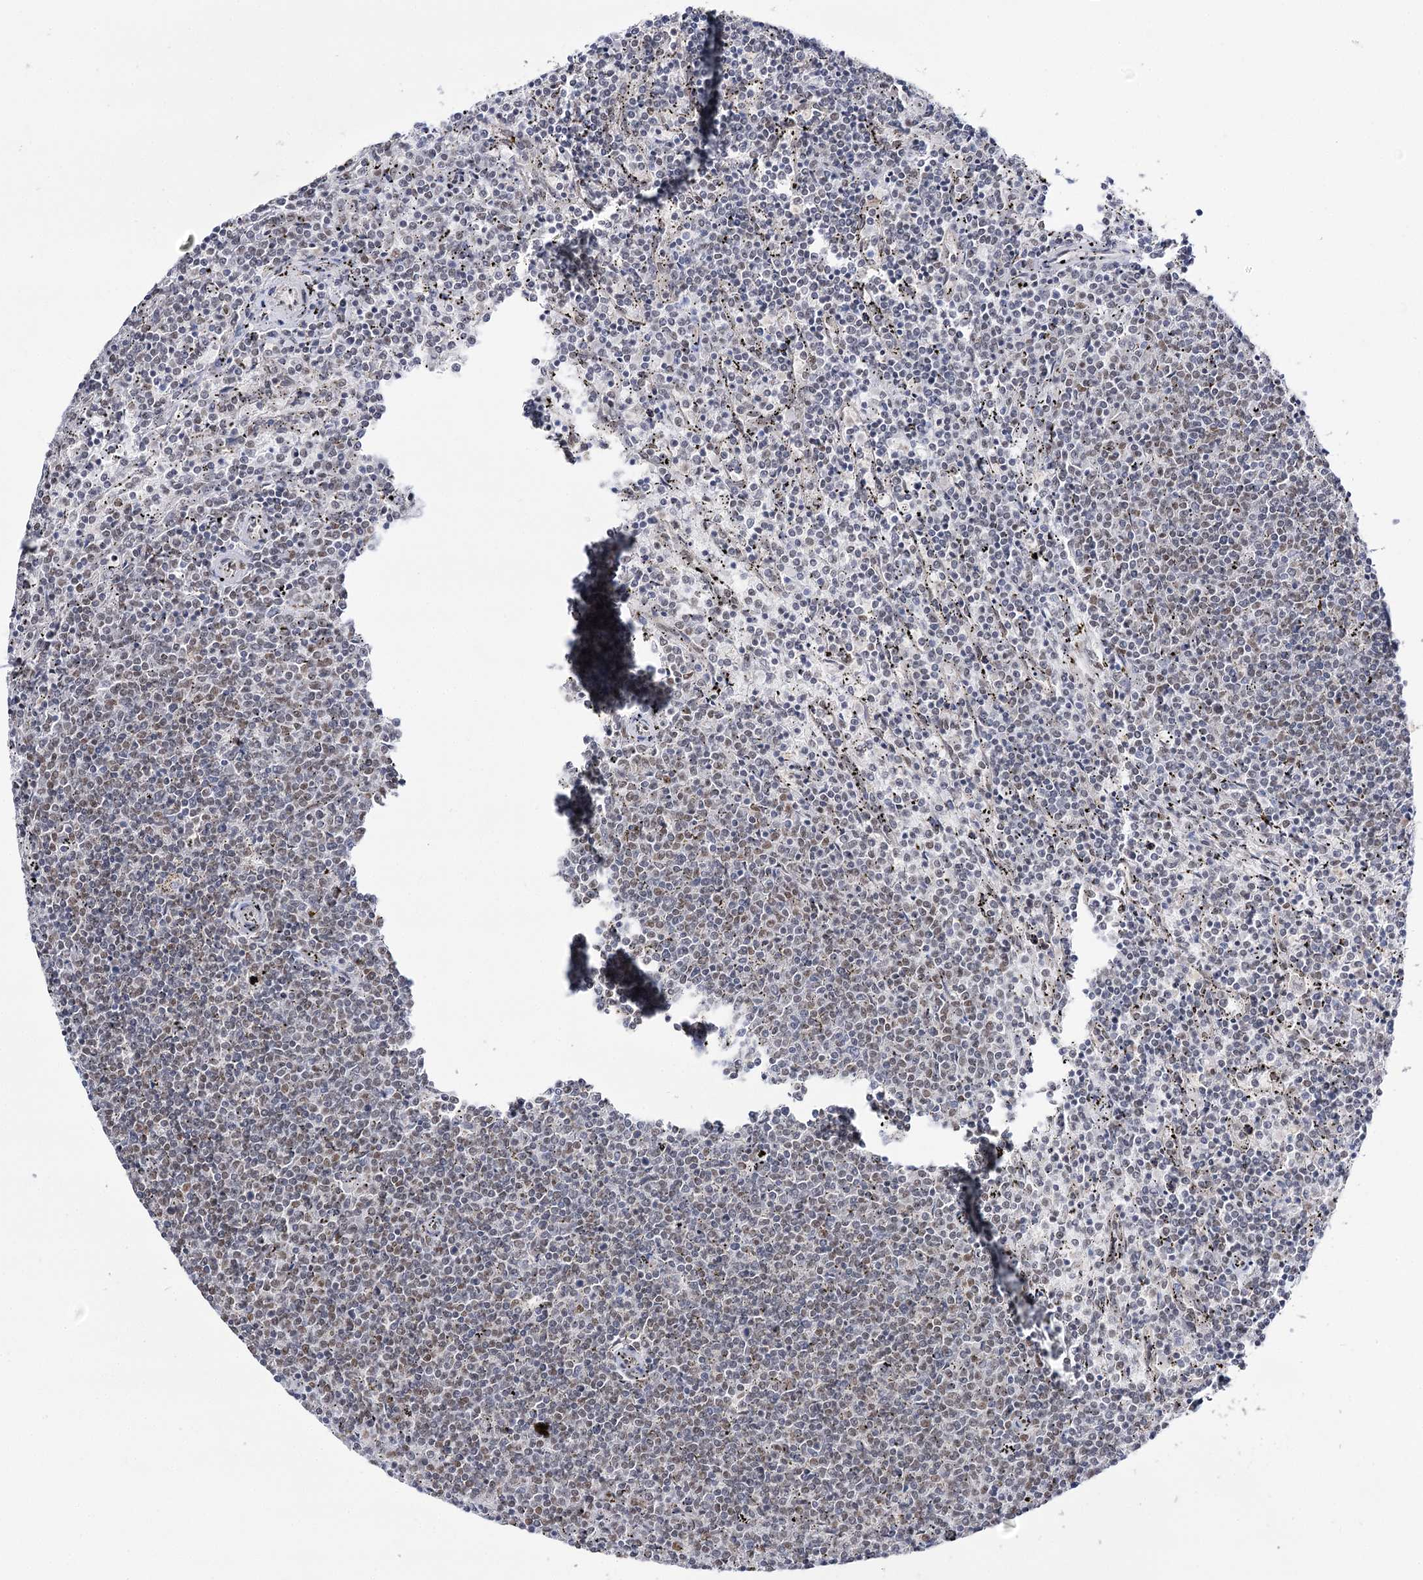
{"staining": {"intensity": "weak", "quantity": "<25%", "location": "nuclear"}, "tissue": "lymphoma", "cell_type": "Tumor cells", "image_type": "cancer", "snomed": [{"axis": "morphology", "description": "Malignant lymphoma, non-Hodgkin's type, Low grade"}, {"axis": "topography", "description": "Spleen"}], "caption": "Protein analysis of lymphoma shows no significant positivity in tumor cells. (Brightfield microscopy of DAB (3,3'-diaminobenzidine) immunohistochemistry (IHC) at high magnification).", "gene": "VGLL4", "patient": {"sex": "female", "age": 50}}